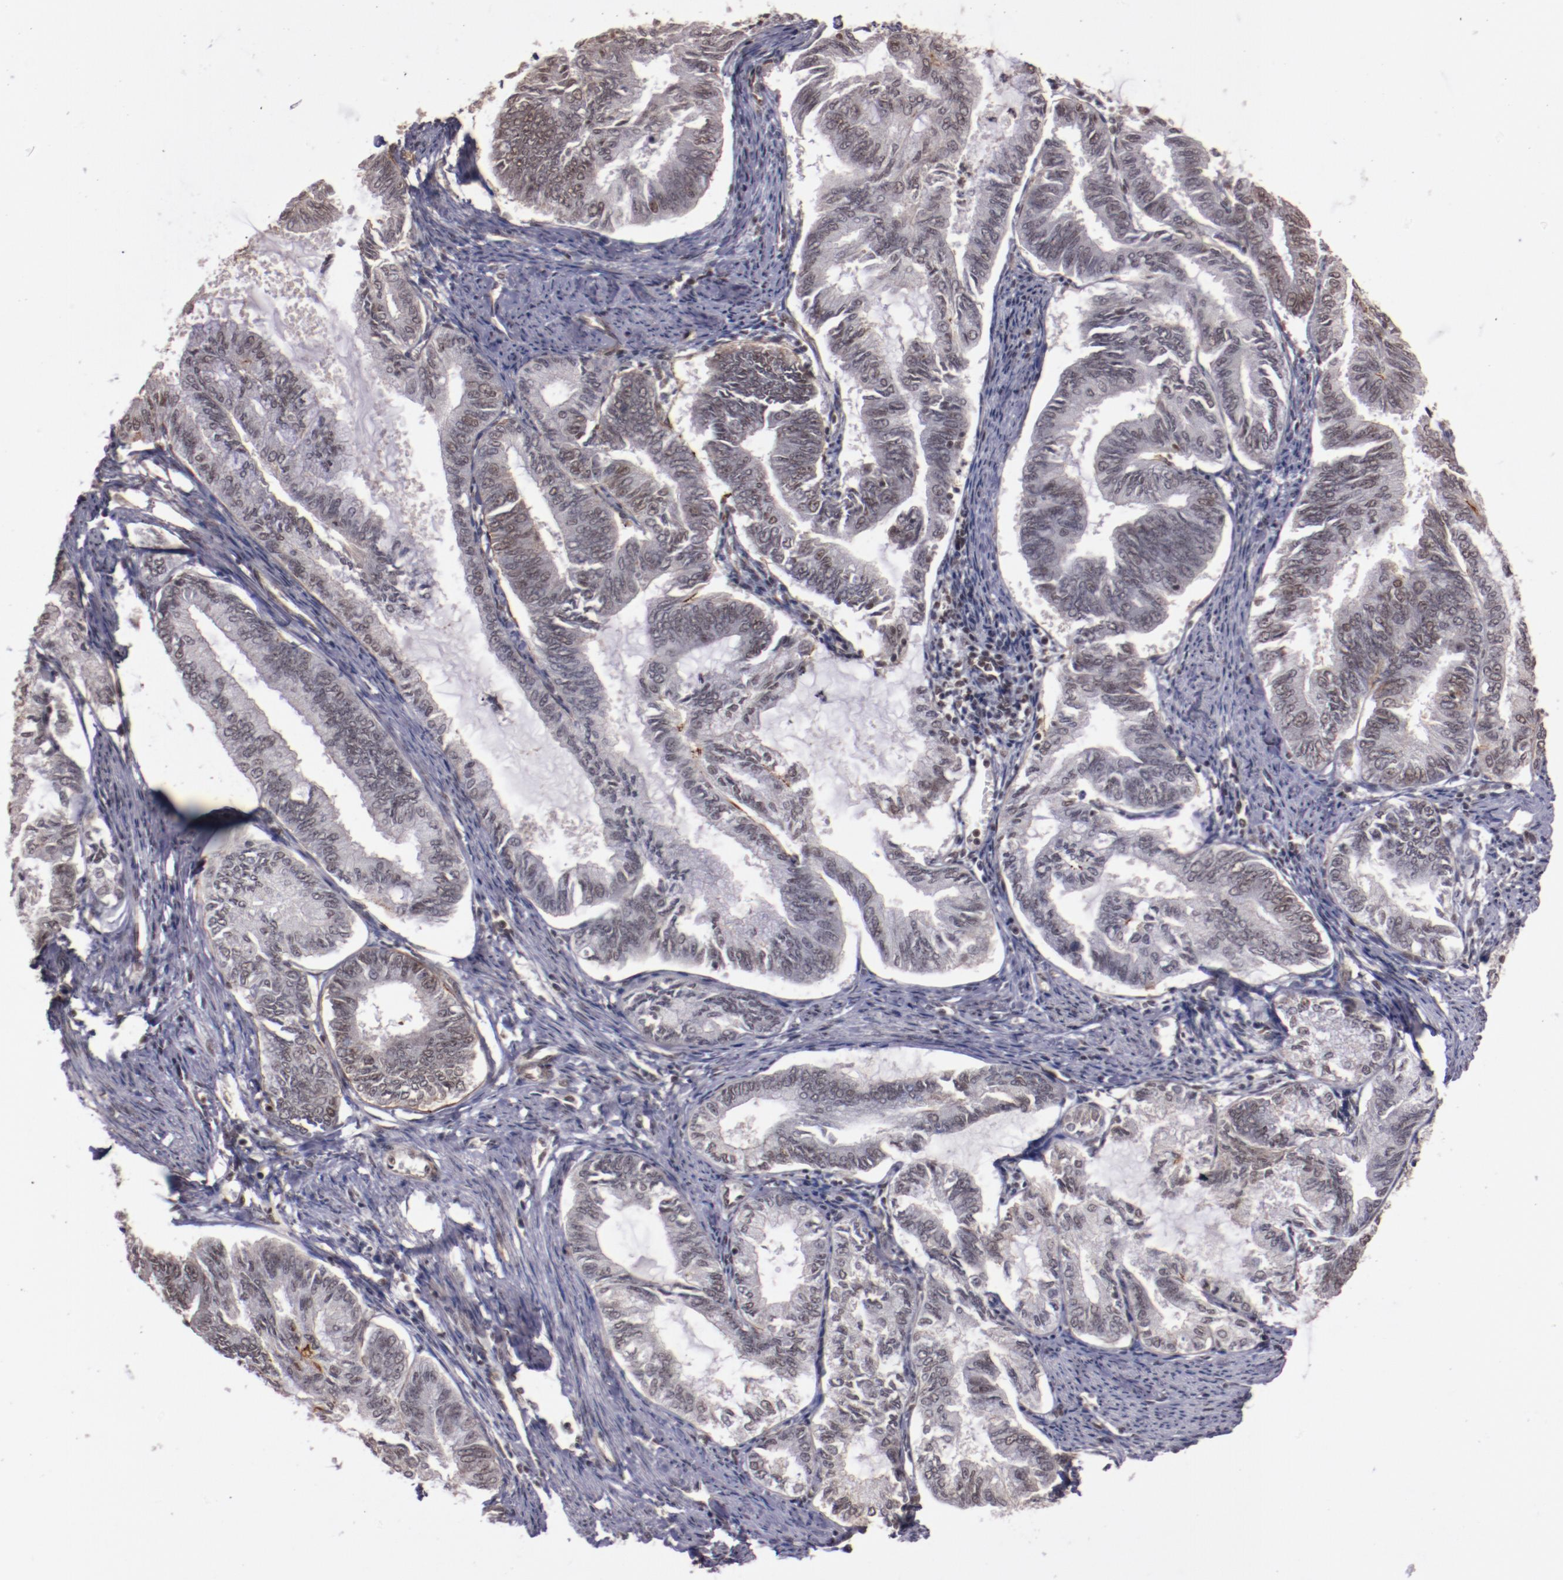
{"staining": {"intensity": "weak", "quantity": "<25%", "location": "nuclear"}, "tissue": "endometrial cancer", "cell_type": "Tumor cells", "image_type": "cancer", "snomed": [{"axis": "morphology", "description": "Adenocarcinoma, NOS"}, {"axis": "topography", "description": "Endometrium"}], "caption": "Immunohistochemistry (IHC) of endometrial adenocarcinoma reveals no positivity in tumor cells.", "gene": "STAG2", "patient": {"sex": "female", "age": 86}}